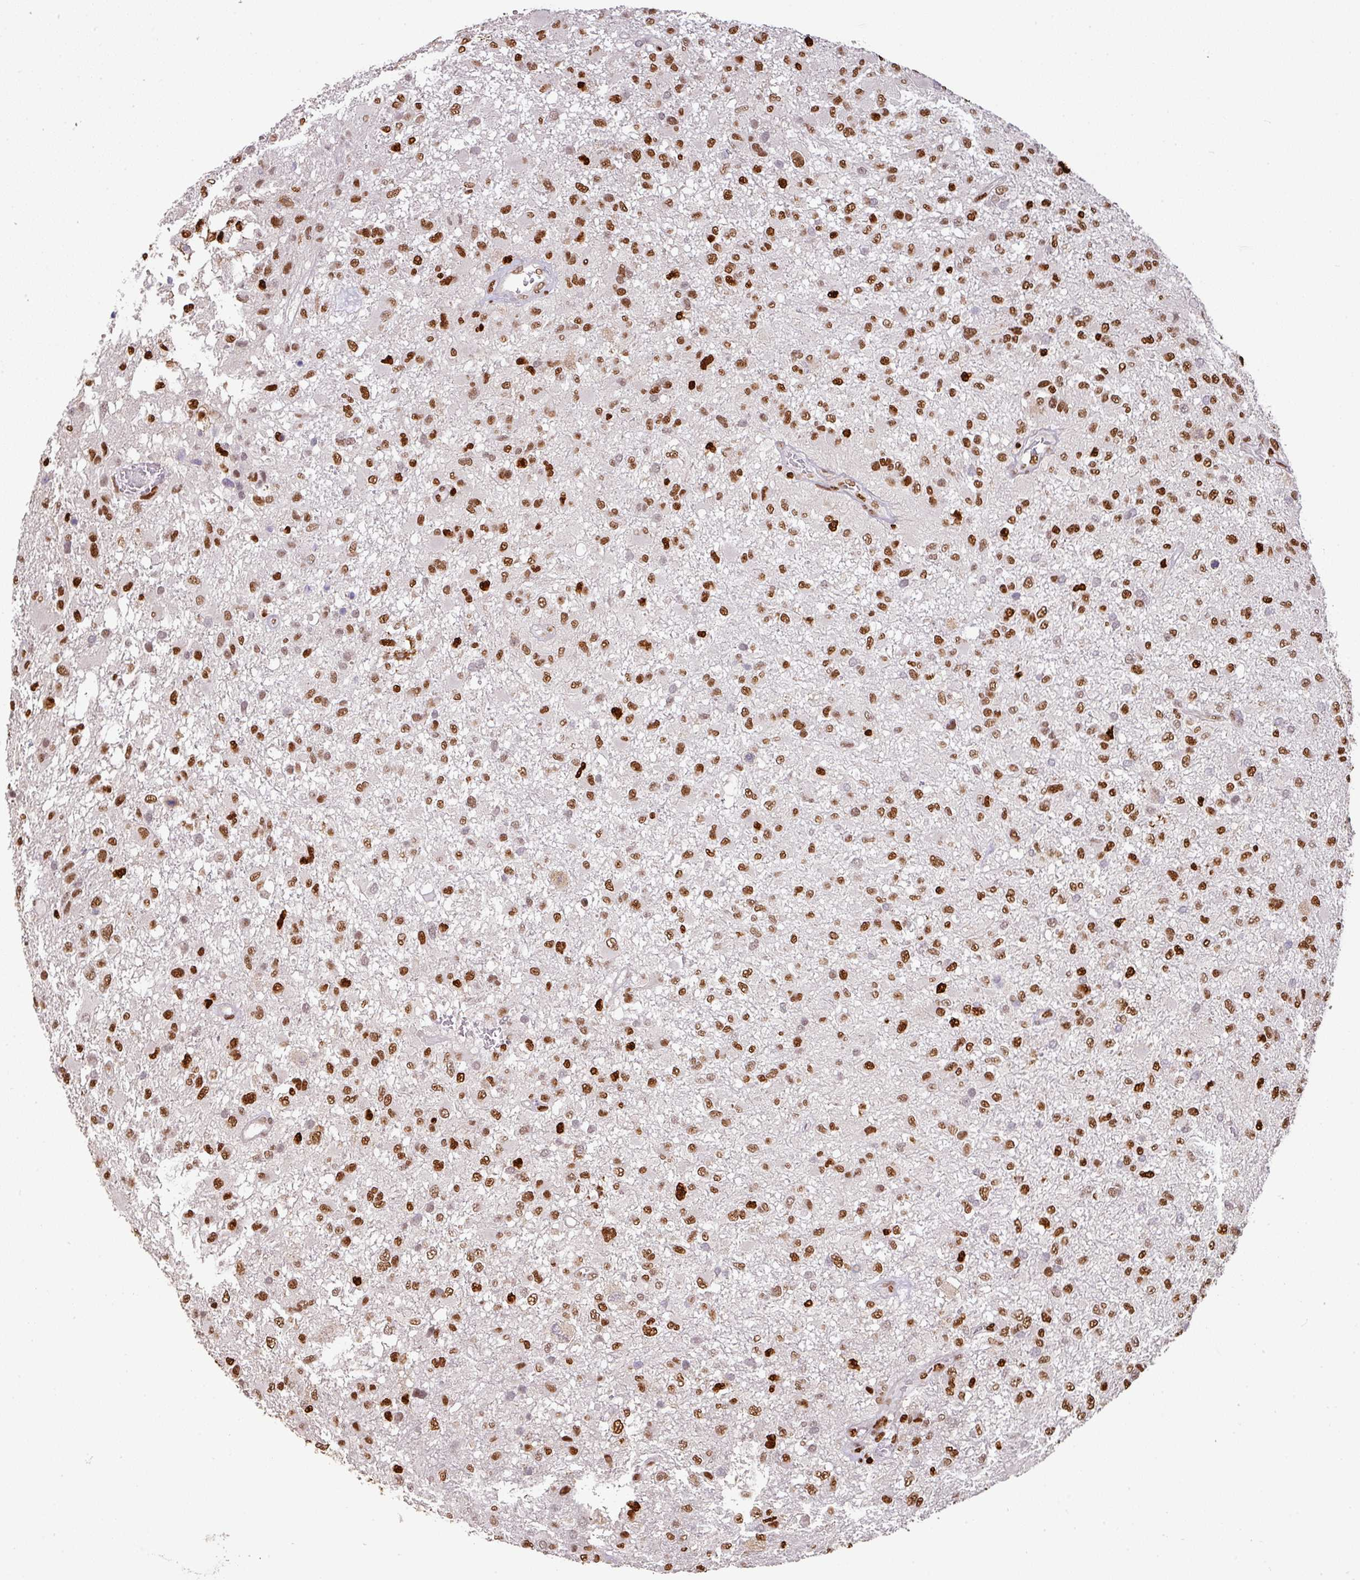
{"staining": {"intensity": "strong", "quantity": ">75%", "location": "nuclear"}, "tissue": "glioma", "cell_type": "Tumor cells", "image_type": "cancer", "snomed": [{"axis": "morphology", "description": "Glioma, malignant, High grade"}, {"axis": "topography", "description": "Brain"}], "caption": "Glioma stained with a protein marker displays strong staining in tumor cells.", "gene": "SAMHD1", "patient": {"sex": "female", "age": 74}}